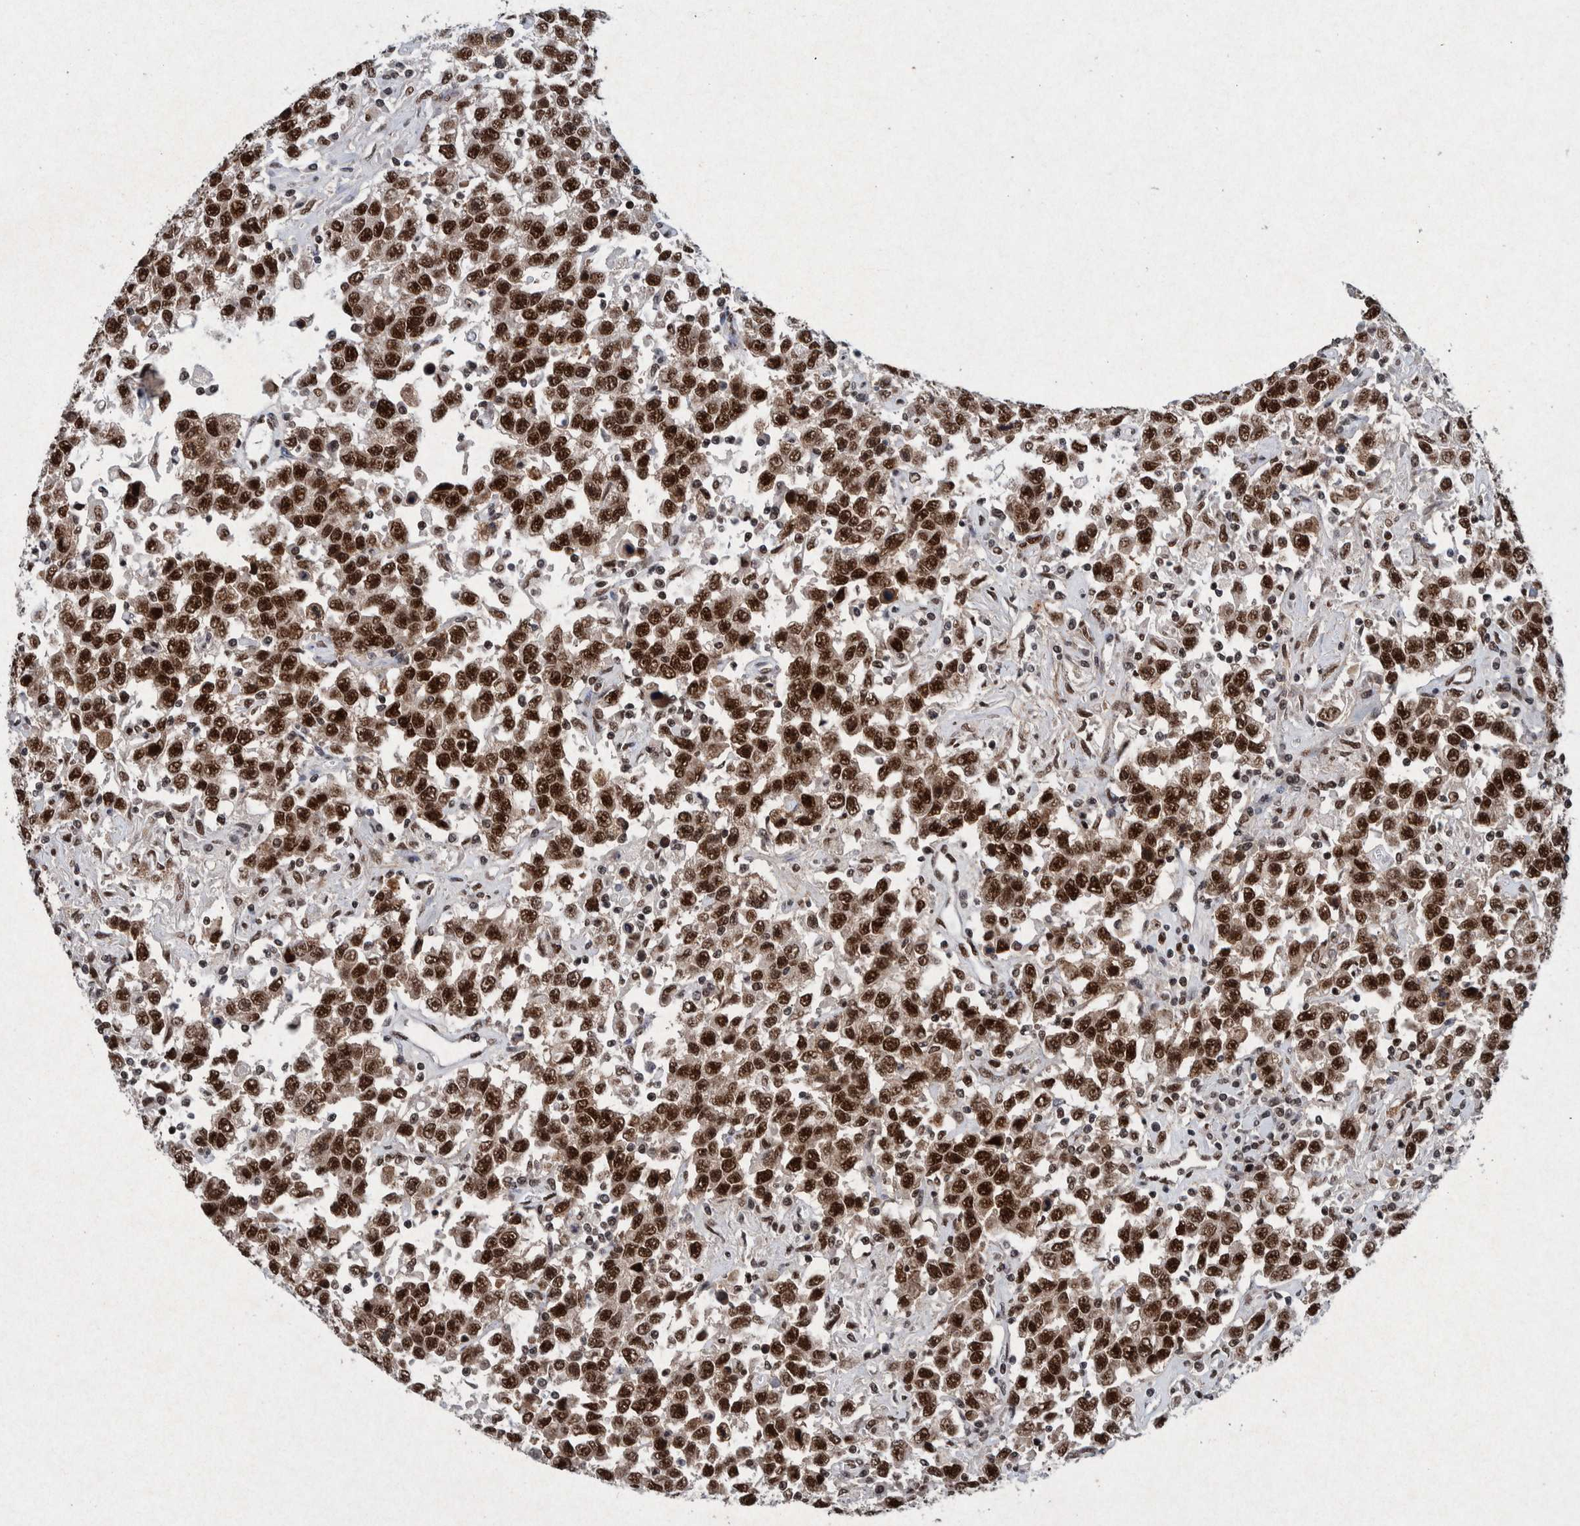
{"staining": {"intensity": "strong", "quantity": ">75%", "location": "nuclear"}, "tissue": "testis cancer", "cell_type": "Tumor cells", "image_type": "cancer", "snomed": [{"axis": "morphology", "description": "Seminoma, NOS"}, {"axis": "topography", "description": "Testis"}], "caption": "Protein staining of seminoma (testis) tissue shows strong nuclear staining in about >75% of tumor cells. (DAB (3,3'-diaminobenzidine) IHC with brightfield microscopy, high magnification).", "gene": "TAF10", "patient": {"sex": "male", "age": 41}}